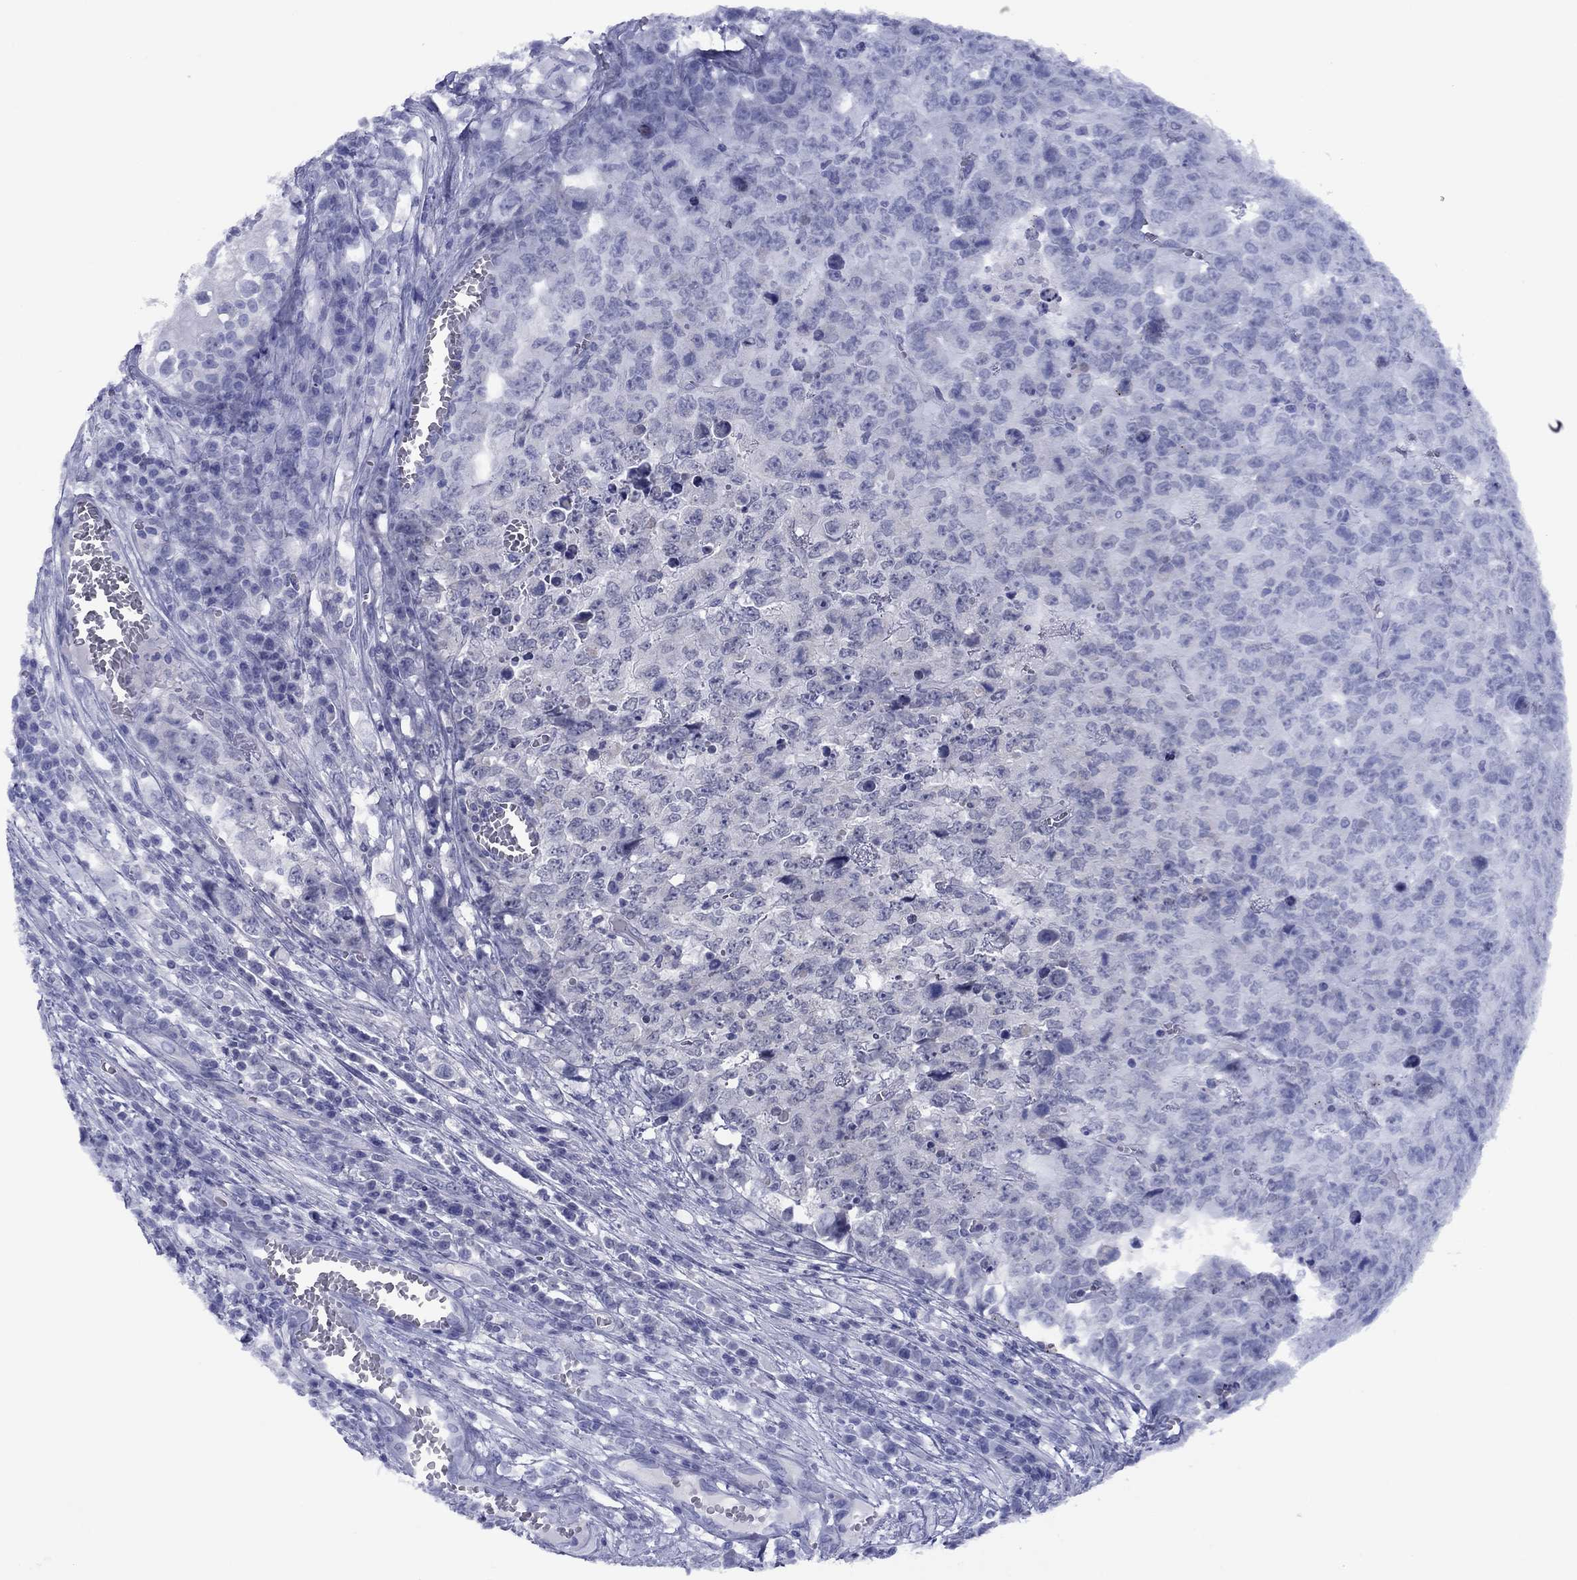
{"staining": {"intensity": "negative", "quantity": "none", "location": "none"}, "tissue": "testis cancer", "cell_type": "Tumor cells", "image_type": "cancer", "snomed": [{"axis": "morphology", "description": "Carcinoma, Embryonal, NOS"}, {"axis": "topography", "description": "Testis"}], "caption": "The histopathology image demonstrates no staining of tumor cells in testis cancer (embryonal carcinoma).", "gene": "TCFL5", "patient": {"sex": "male", "age": 23}}